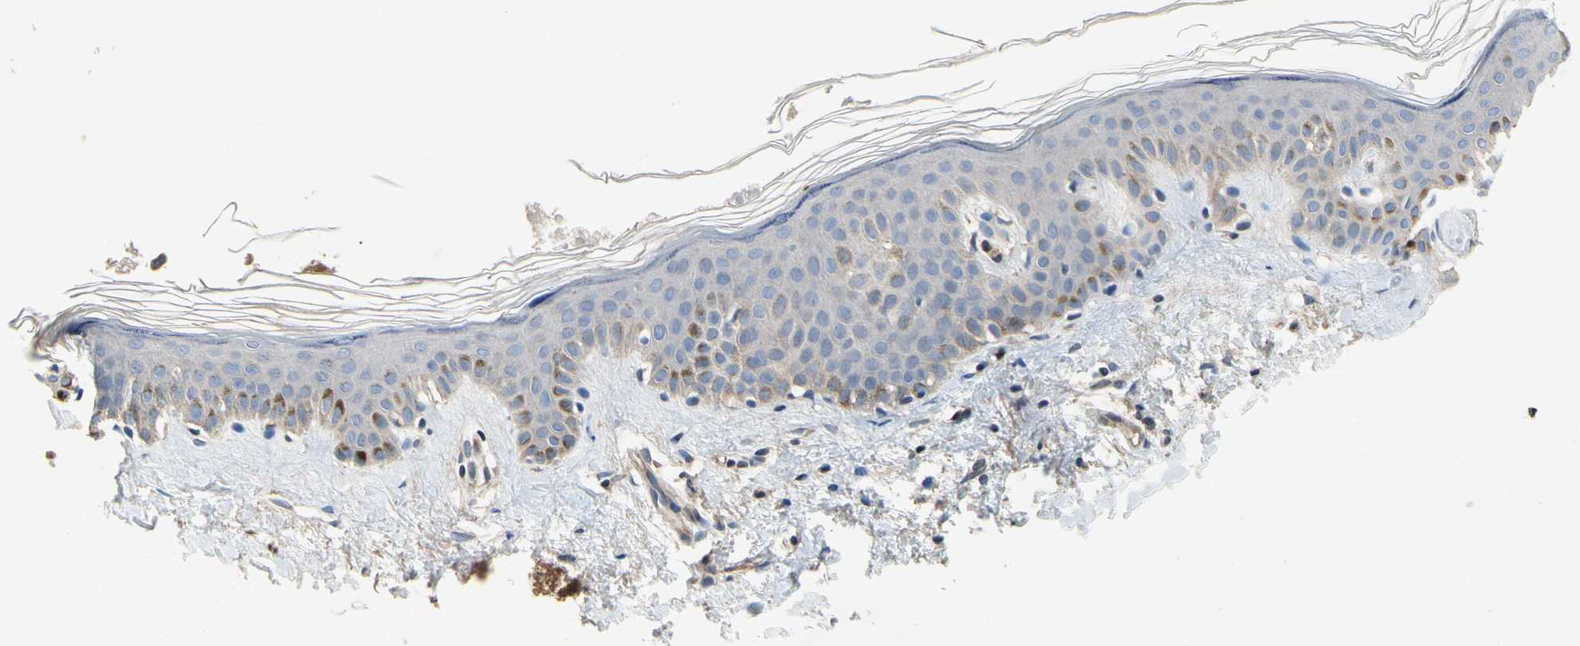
{"staining": {"intensity": "weak", "quantity": ">75%", "location": "cytoplasmic/membranous"}, "tissue": "skin", "cell_type": "Fibroblasts", "image_type": "normal", "snomed": [{"axis": "morphology", "description": "Normal tissue, NOS"}, {"axis": "topography", "description": "Skin"}], "caption": "Immunohistochemistry (IHC) of unremarkable human skin reveals low levels of weak cytoplasmic/membranous staining in about >75% of fibroblasts.", "gene": "CRTAC1", "patient": {"sex": "male", "age": 67}}